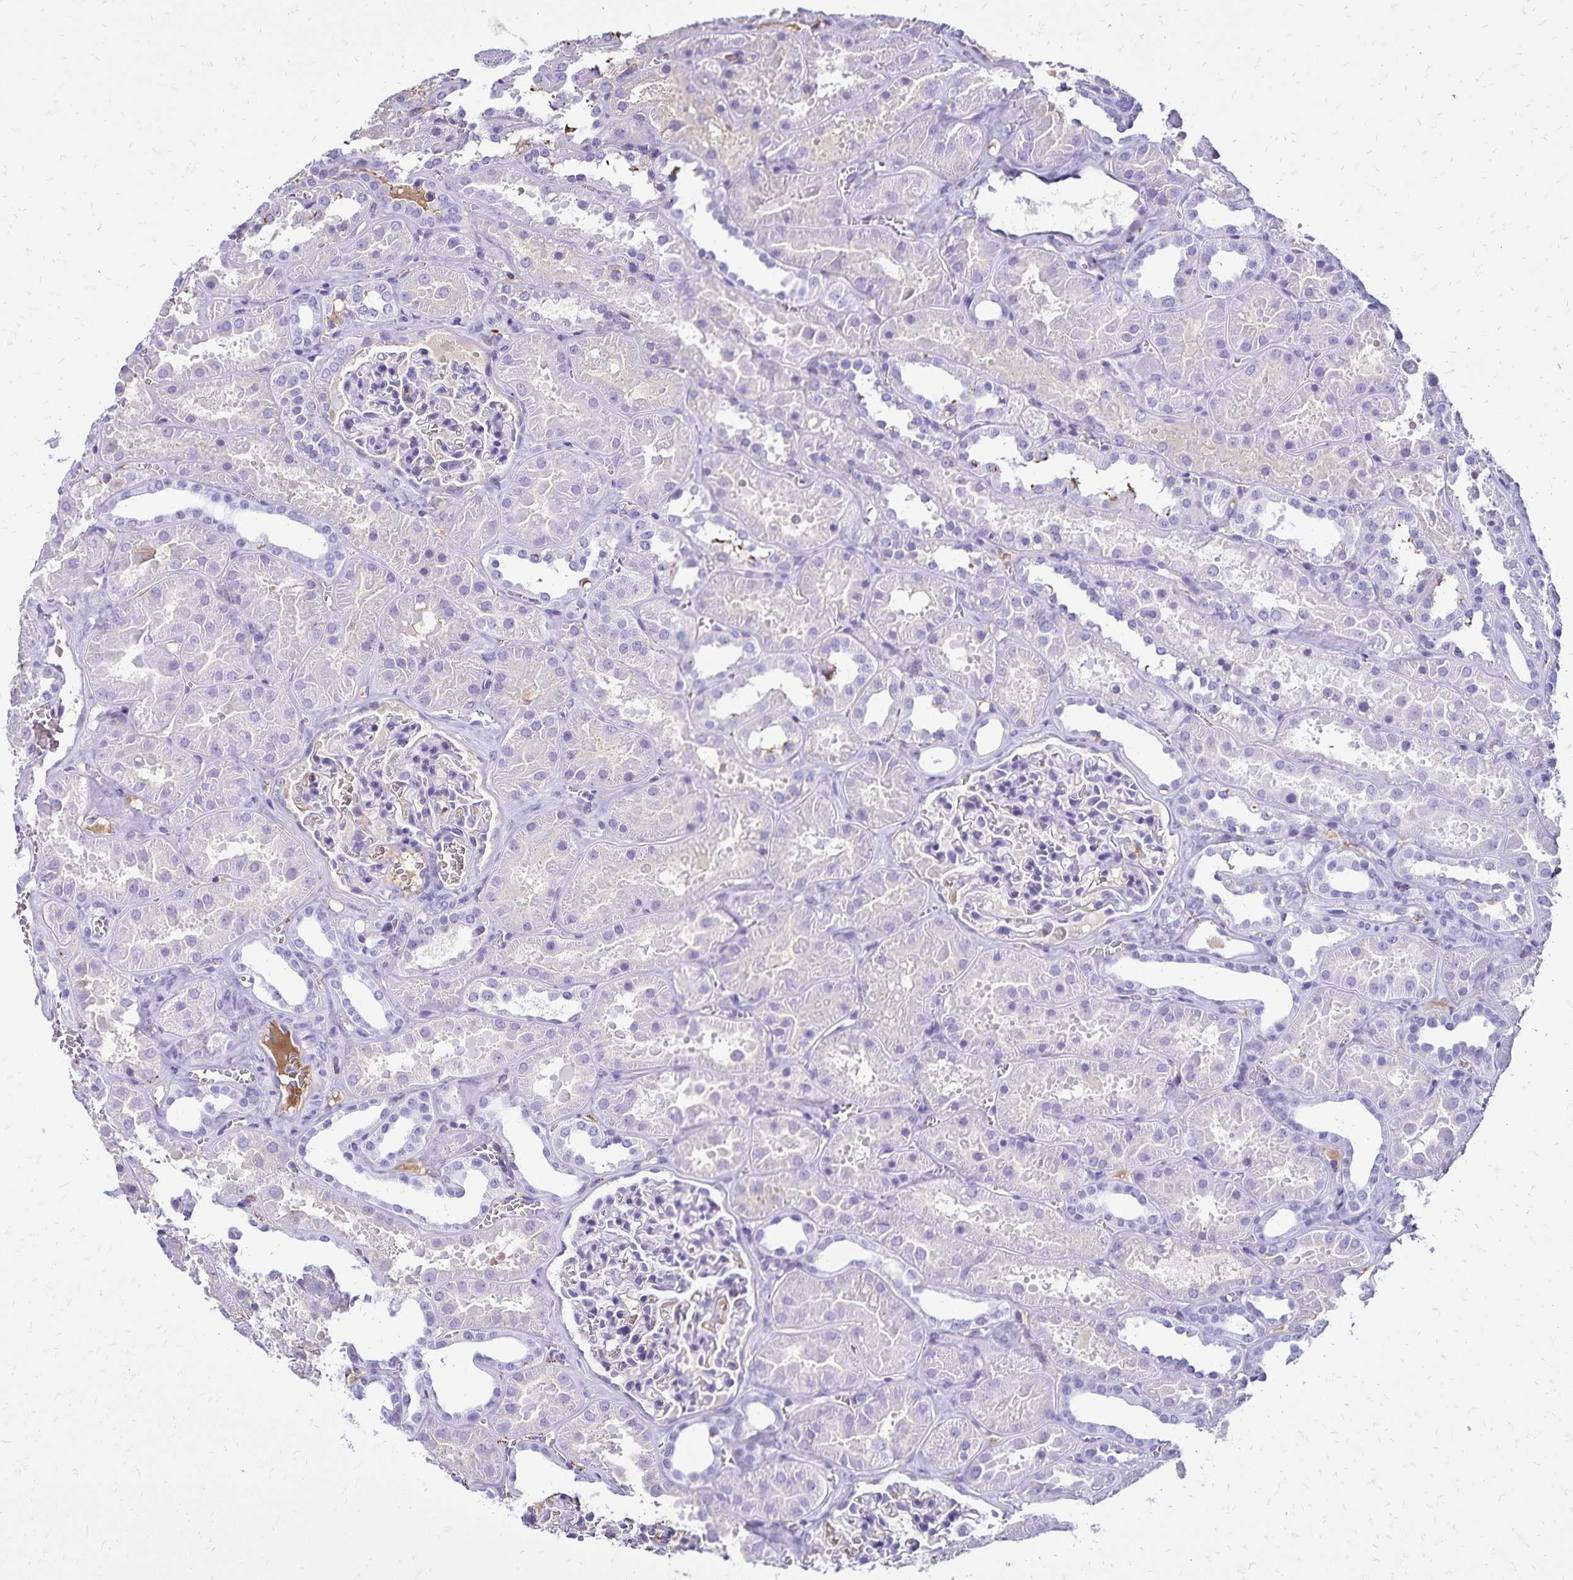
{"staining": {"intensity": "negative", "quantity": "none", "location": "none"}, "tissue": "kidney", "cell_type": "Cells in glomeruli", "image_type": "normal", "snomed": [{"axis": "morphology", "description": "Normal tissue, NOS"}, {"axis": "topography", "description": "Kidney"}], "caption": "Immunohistochemistry (IHC) photomicrograph of benign kidney: kidney stained with DAB shows no significant protein staining in cells in glomeruli.", "gene": "CD27", "patient": {"sex": "female", "age": 41}}